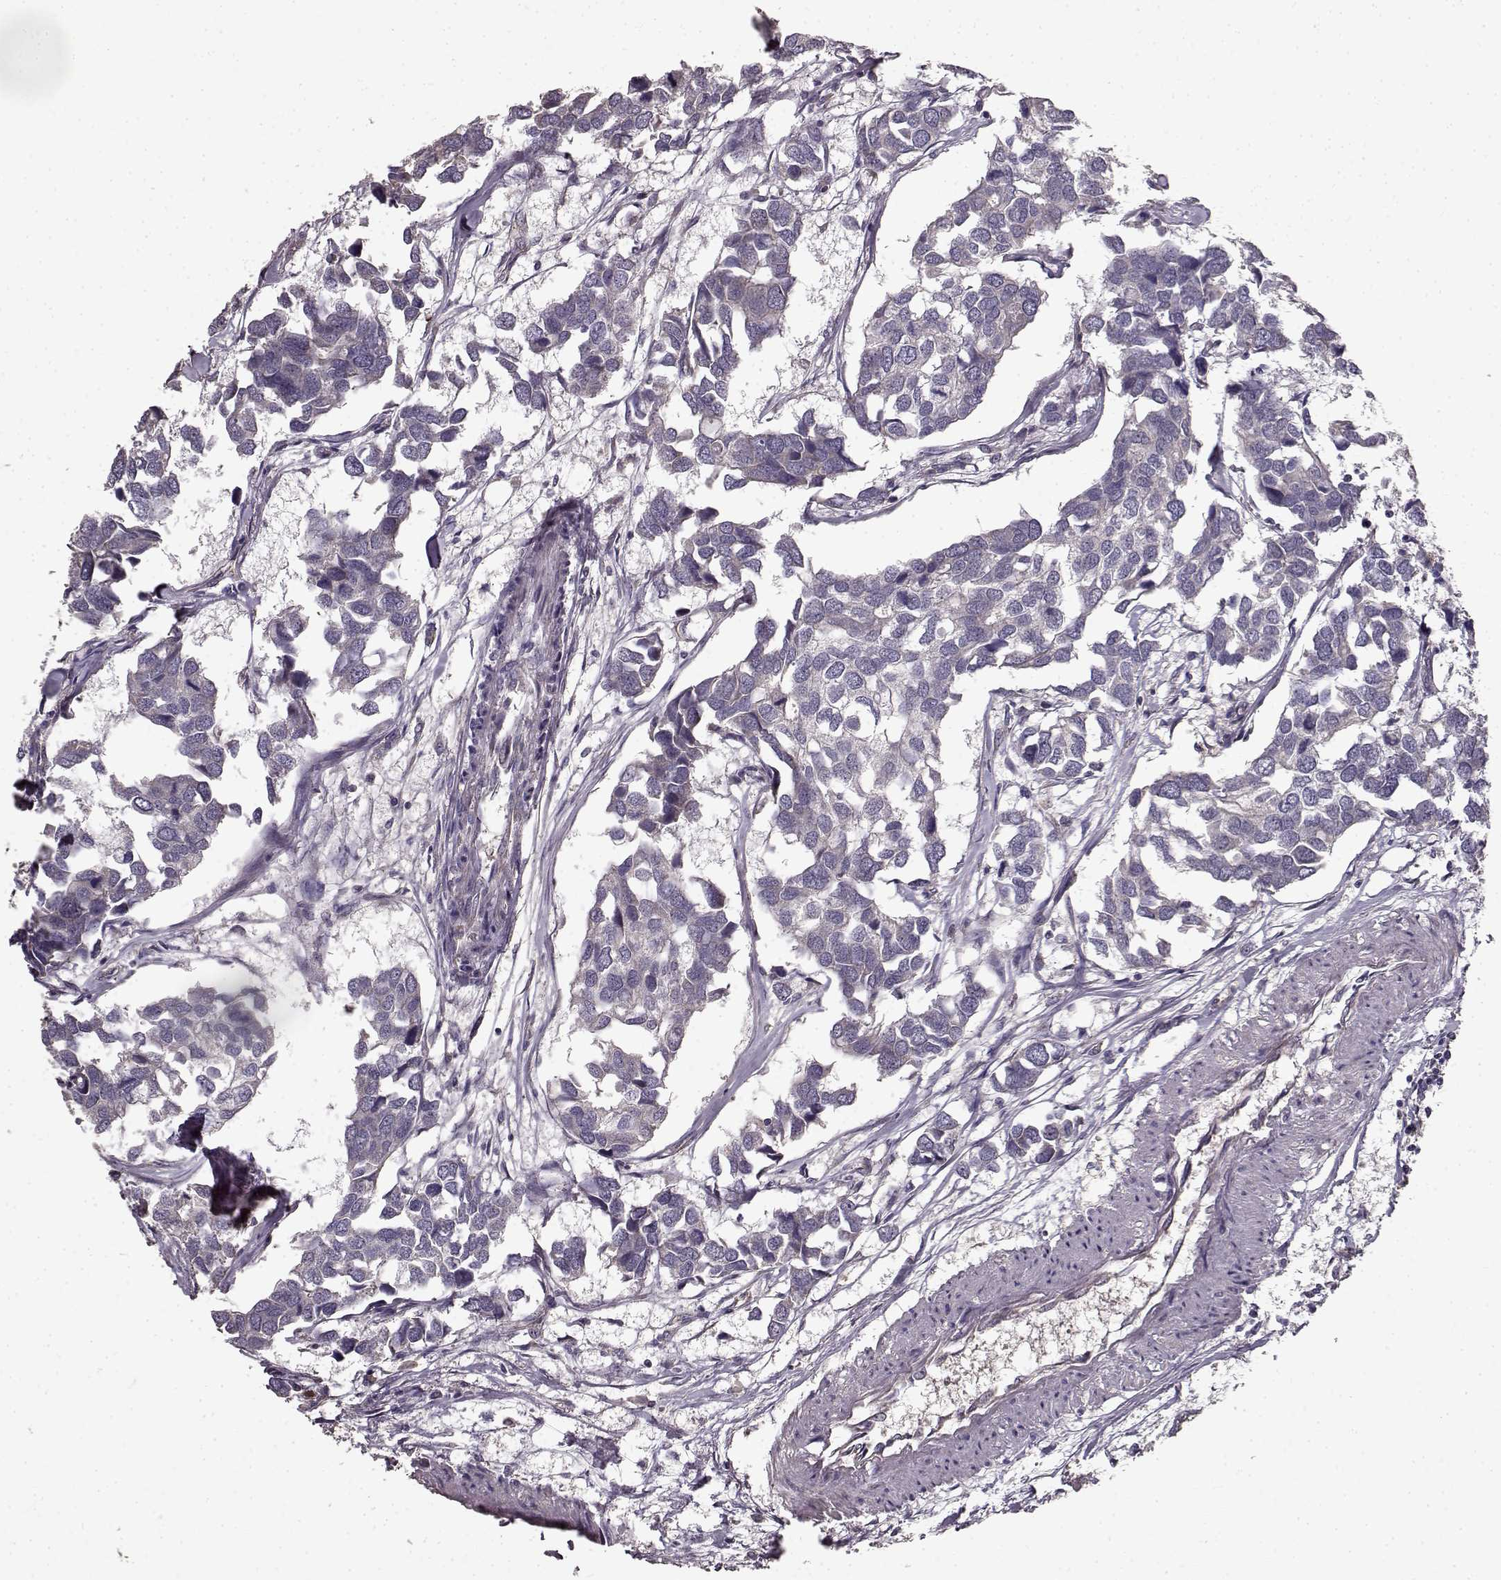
{"staining": {"intensity": "negative", "quantity": "none", "location": "none"}, "tissue": "breast cancer", "cell_type": "Tumor cells", "image_type": "cancer", "snomed": [{"axis": "morphology", "description": "Duct carcinoma"}, {"axis": "topography", "description": "Breast"}], "caption": "The histopathology image exhibits no staining of tumor cells in breast cancer.", "gene": "ERBB3", "patient": {"sex": "female", "age": 83}}